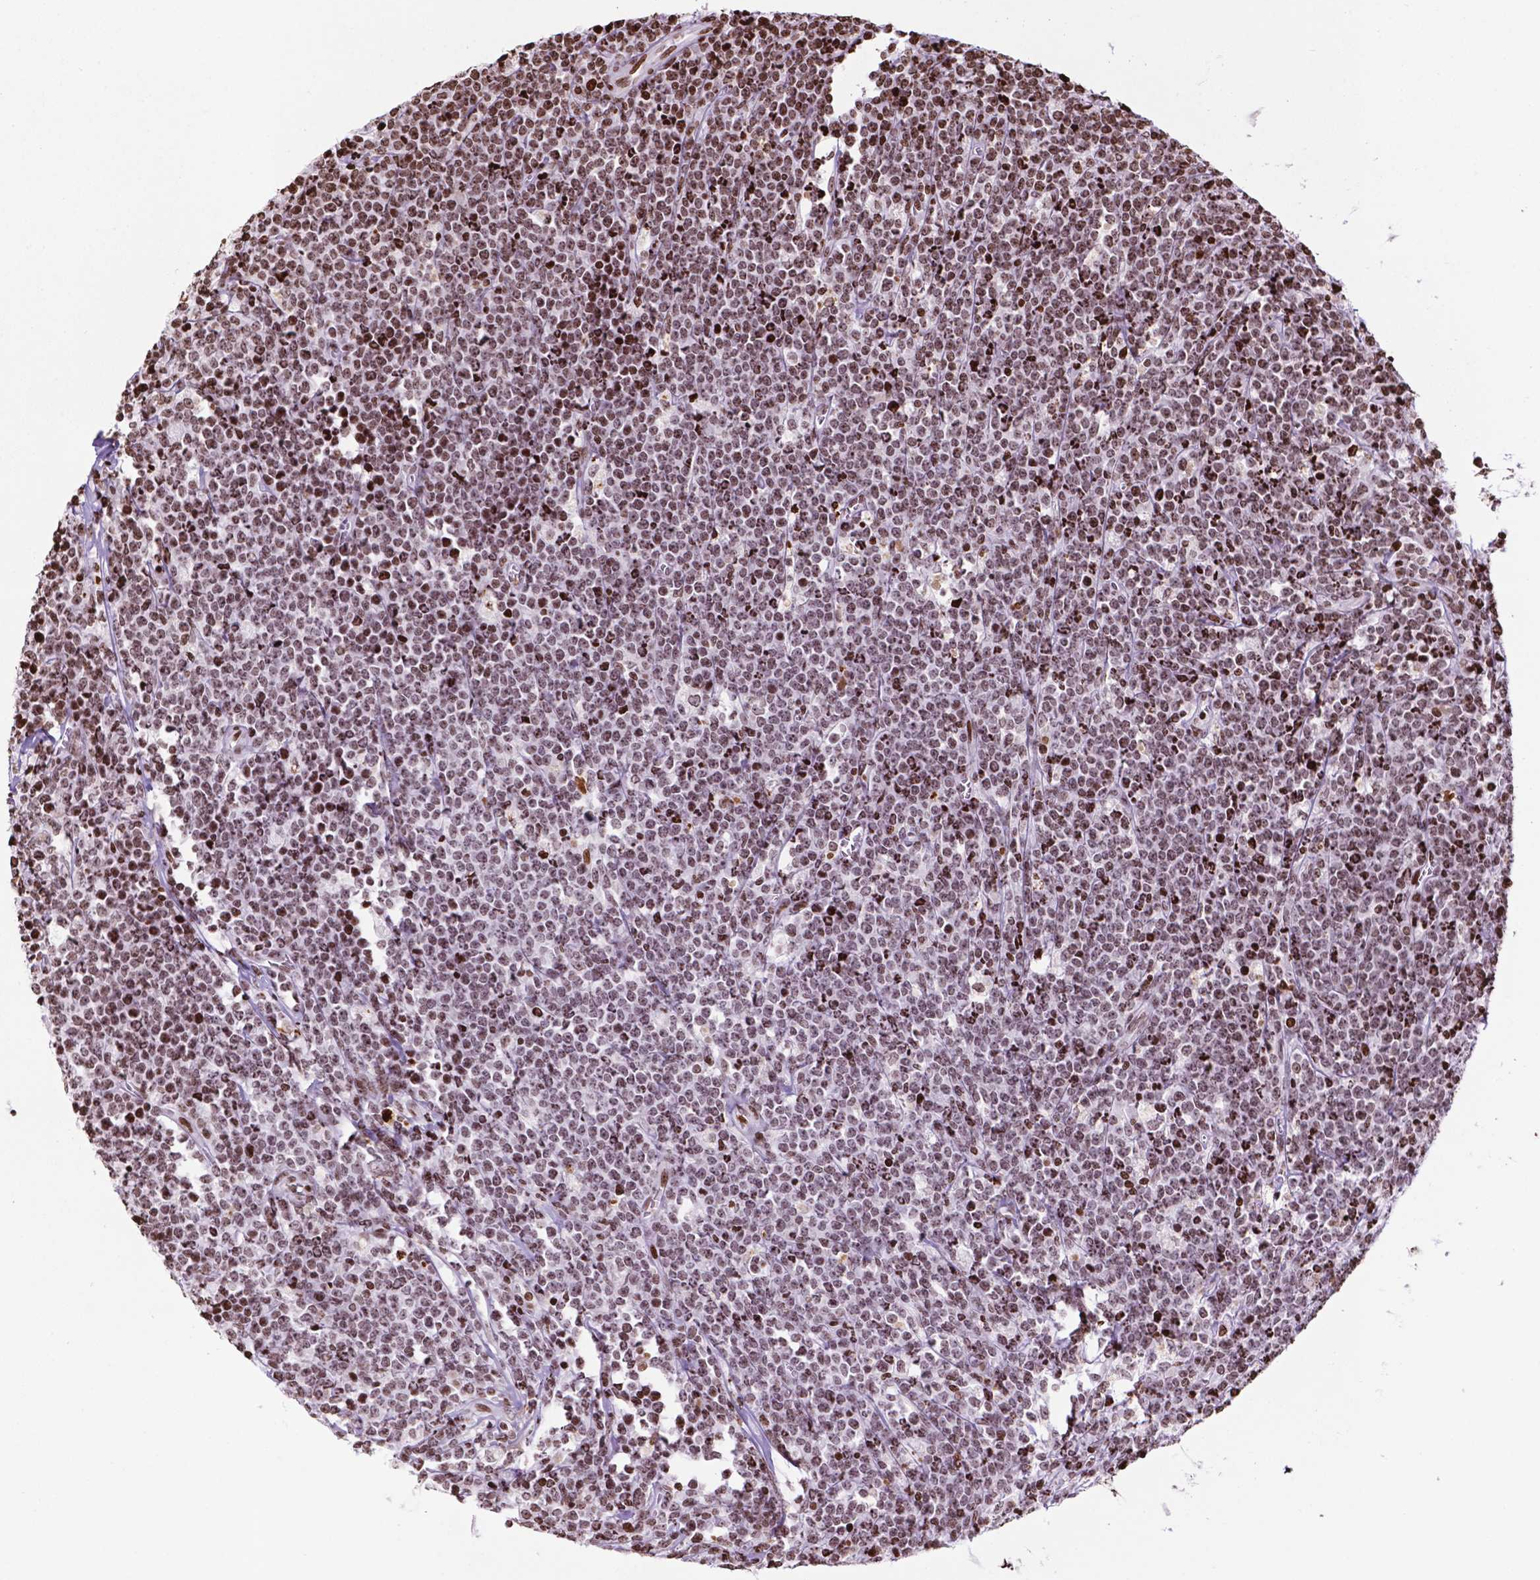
{"staining": {"intensity": "strong", "quantity": ">75%", "location": "nuclear"}, "tissue": "lymphoma", "cell_type": "Tumor cells", "image_type": "cancer", "snomed": [{"axis": "morphology", "description": "Malignant lymphoma, non-Hodgkin's type, High grade"}, {"axis": "topography", "description": "Small intestine"}], "caption": "Immunohistochemistry (IHC) of human malignant lymphoma, non-Hodgkin's type (high-grade) reveals high levels of strong nuclear expression in approximately >75% of tumor cells.", "gene": "TMEM250", "patient": {"sex": "female", "age": 56}}